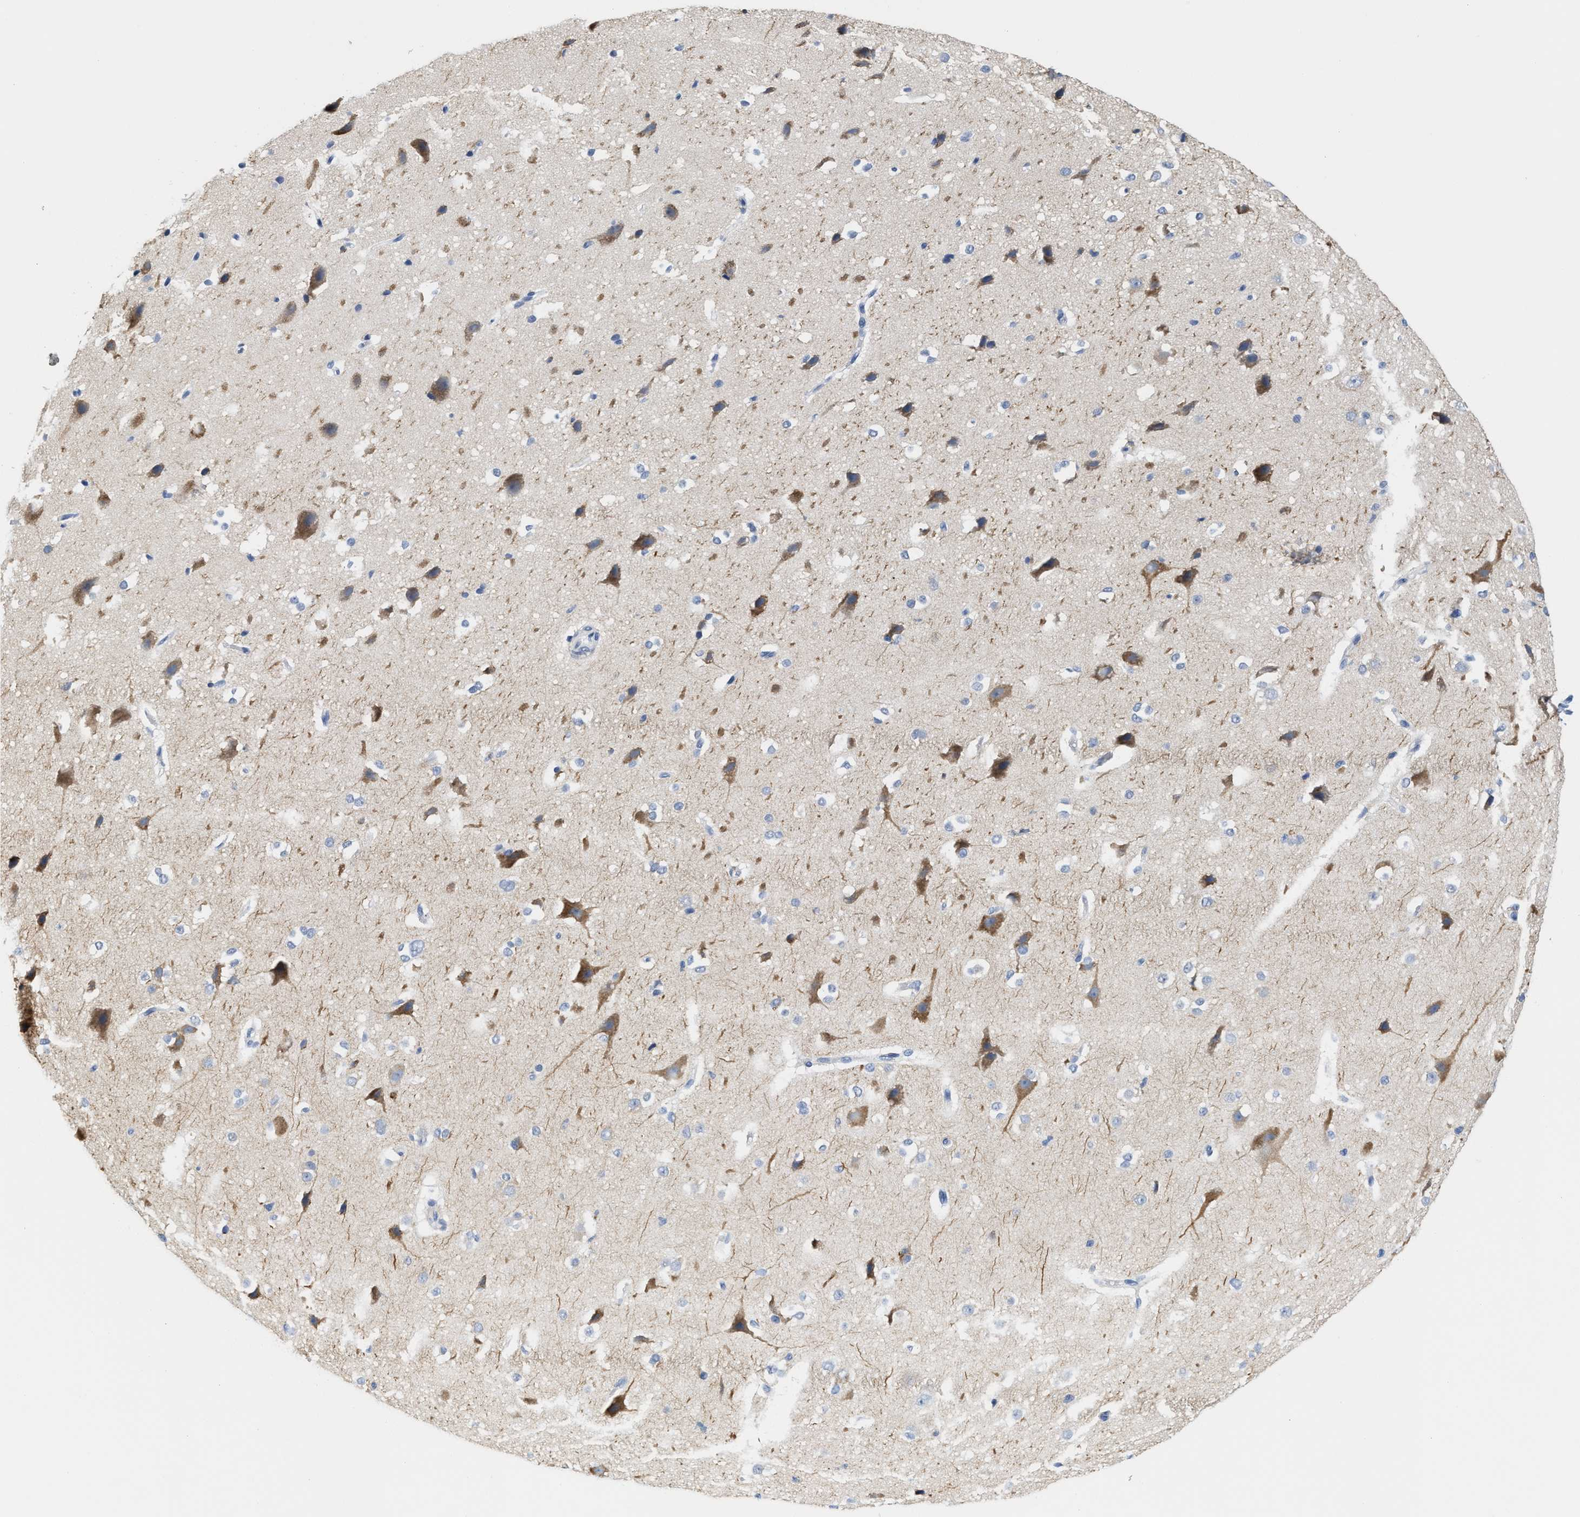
{"staining": {"intensity": "negative", "quantity": "none", "location": "none"}, "tissue": "cerebral cortex", "cell_type": "Endothelial cells", "image_type": "normal", "snomed": [{"axis": "morphology", "description": "Normal tissue, NOS"}, {"axis": "morphology", "description": "Developmental malformation"}, {"axis": "topography", "description": "Cerebral cortex"}], "caption": "High magnification brightfield microscopy of unremarkable cerebral cortex stained with DAB (3,3'-diaminobenzidine) (brown) and counterstained with hematoxylin (blue): endothelial cells show no significant staining.", "gene": "RYR2", "patient": {"sex": "female", "age": 30}}